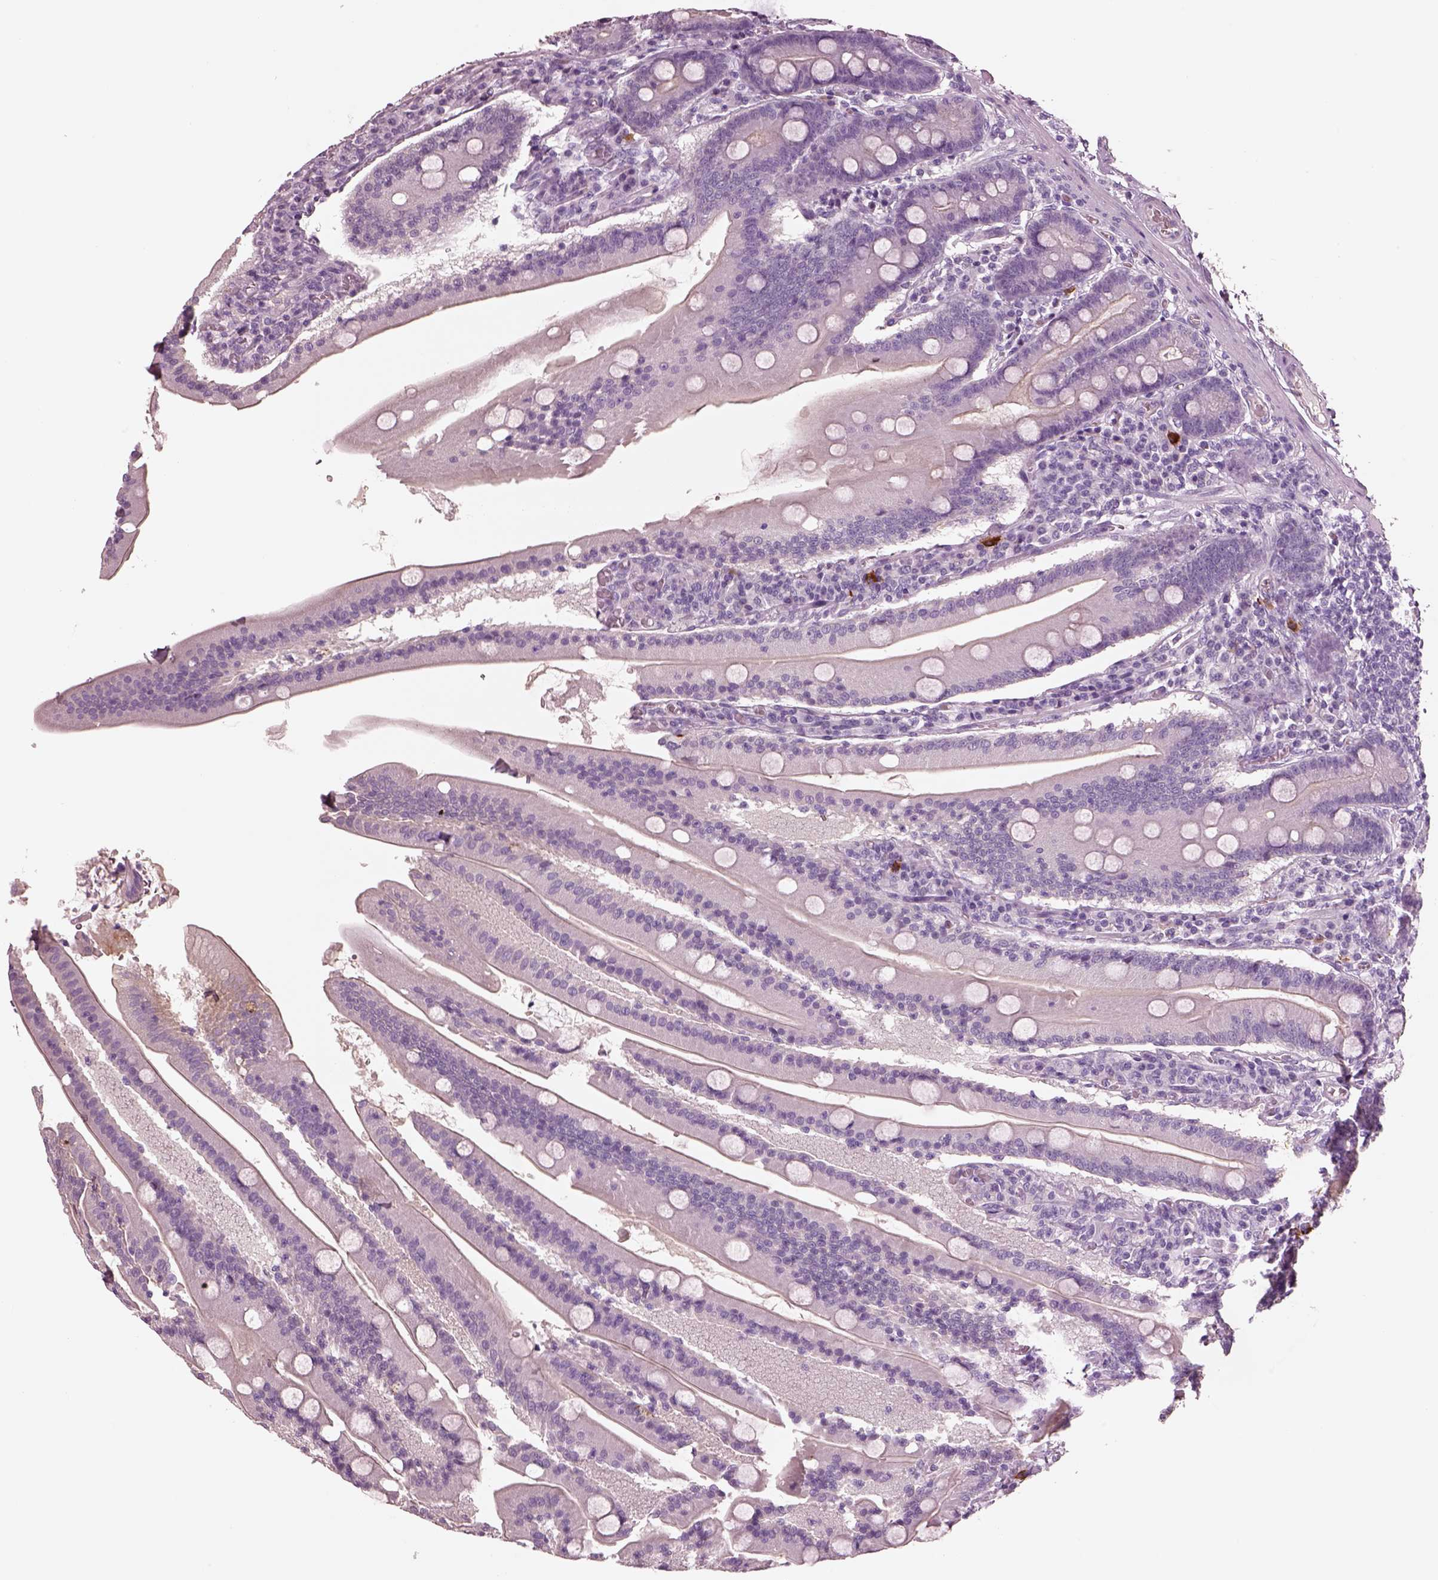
{"staining": {"intensity": "negative", "quantity": "none", "location": "none"}, "tissue": "small intestine", "cell_type": "Glandular cells", "image_type": "normal", "snomed": [{"axis": "morphology", "description": "Normal tissue, NOS"}, {"axis": "topography", "description": "Small intestine"}], "caption": "Immunohistochemistry (IHC) image of normal small intestine stained for a protein (brown), which shows no expression in glandular cells. (Stains: DAB (3,3'-diaminobenzidine) IHC with hematoxylin counter stain, Microscopy: brightfield microscopy at high magnification).", "gene": "IGLL1", "patient": {"sex": "male", "age": 37}}